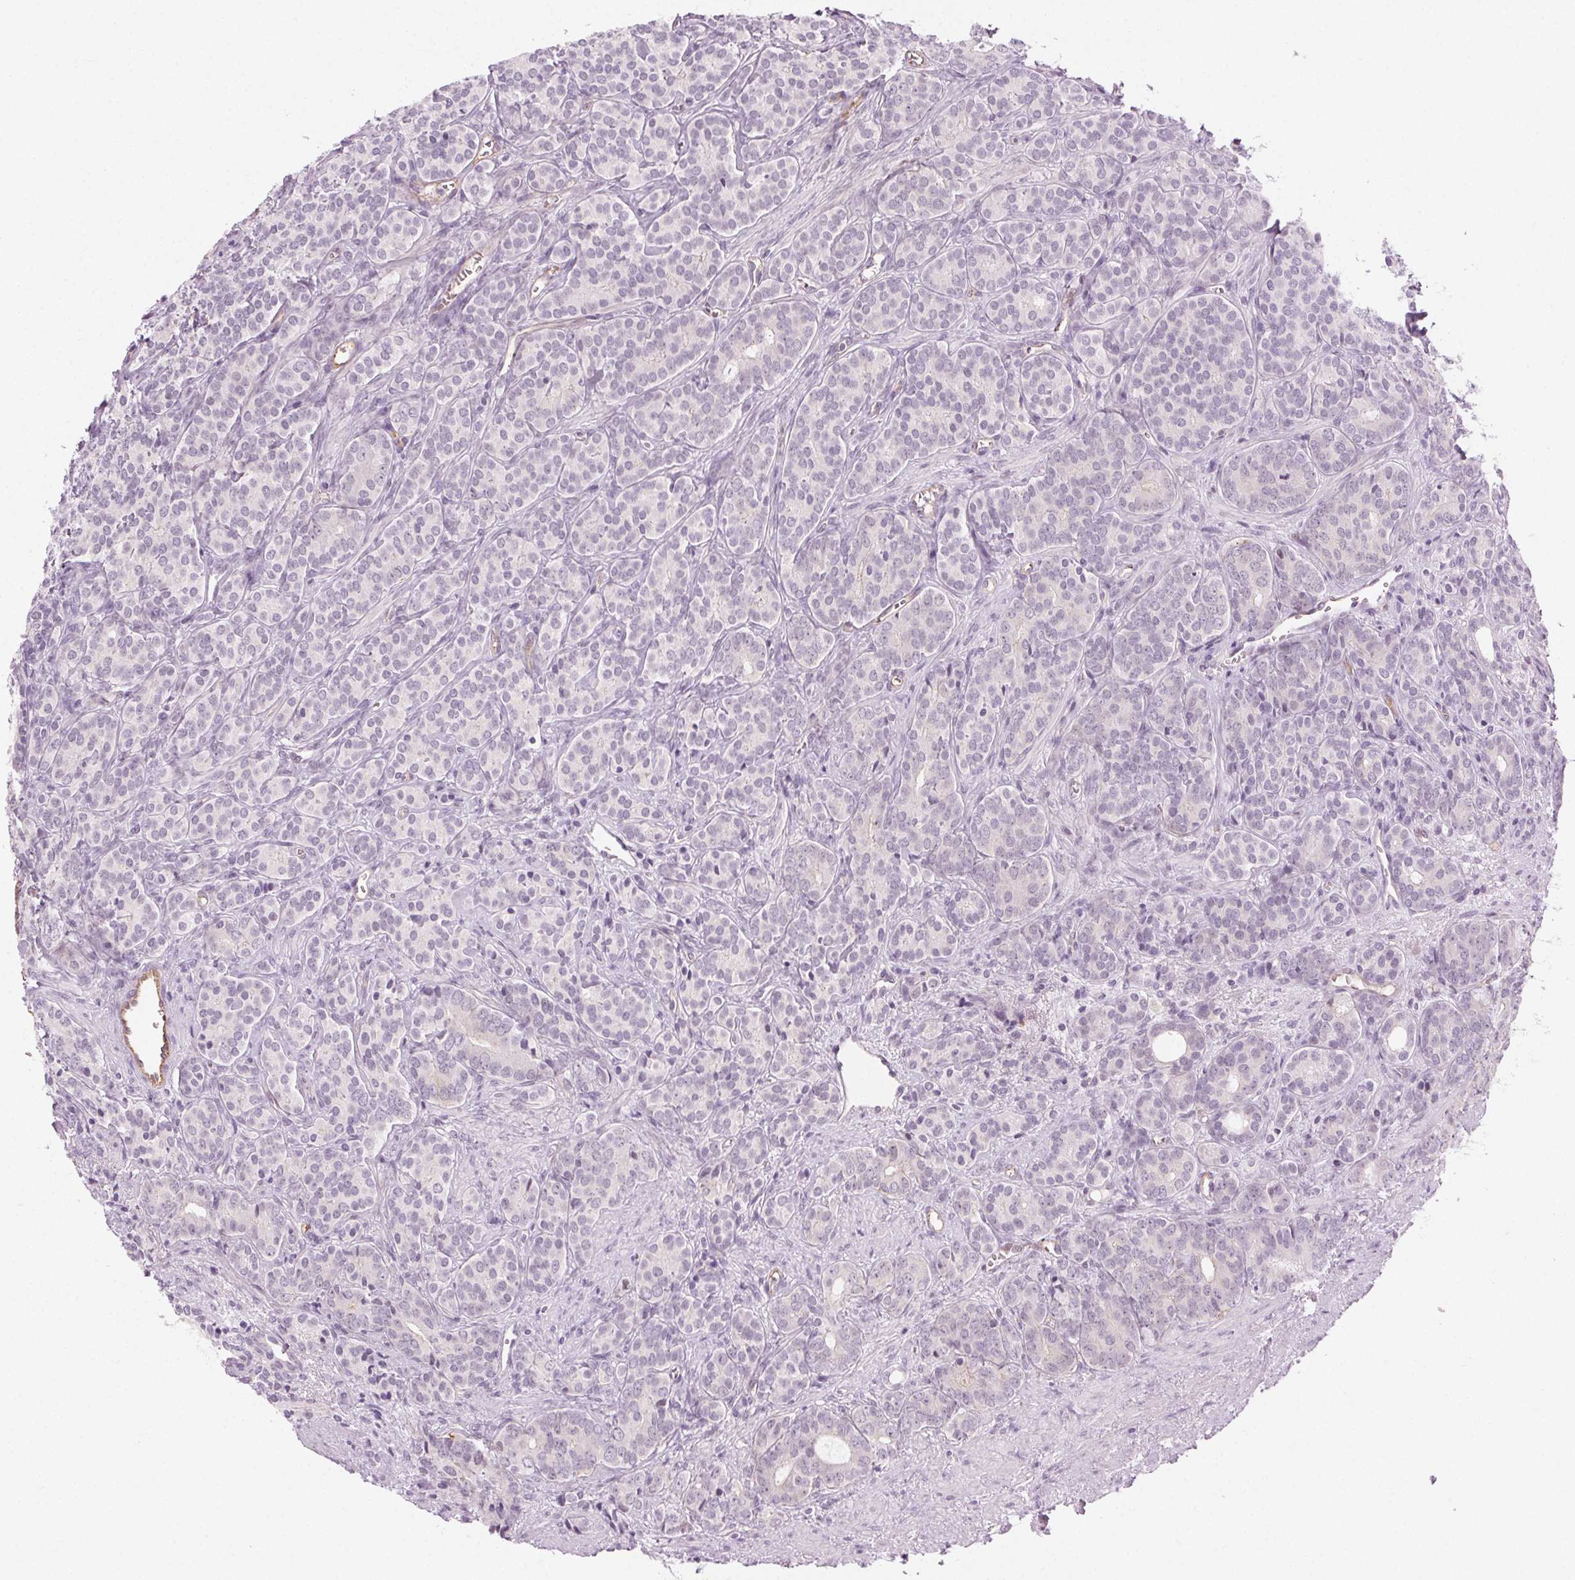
{"staining": {"intensity": "negative", "quantity": "none", "location": "none"}, "tissue": "prostate cancer", "cell_type": "Tumor cells", "image_type": "cancer", "snomed": [{"axis": "morphology", "description": "Adenocarcinoma, High grade"}, {"axis": "topography", "description": "Prostate"}], "caption": "Immunohistochemistry (IHC) of prostate cancer reveals no positivity in tumor cells. Nuclei are stained in blue.", "gene": "AIF1L", "patient": {"sex": "male", "age": 84}}